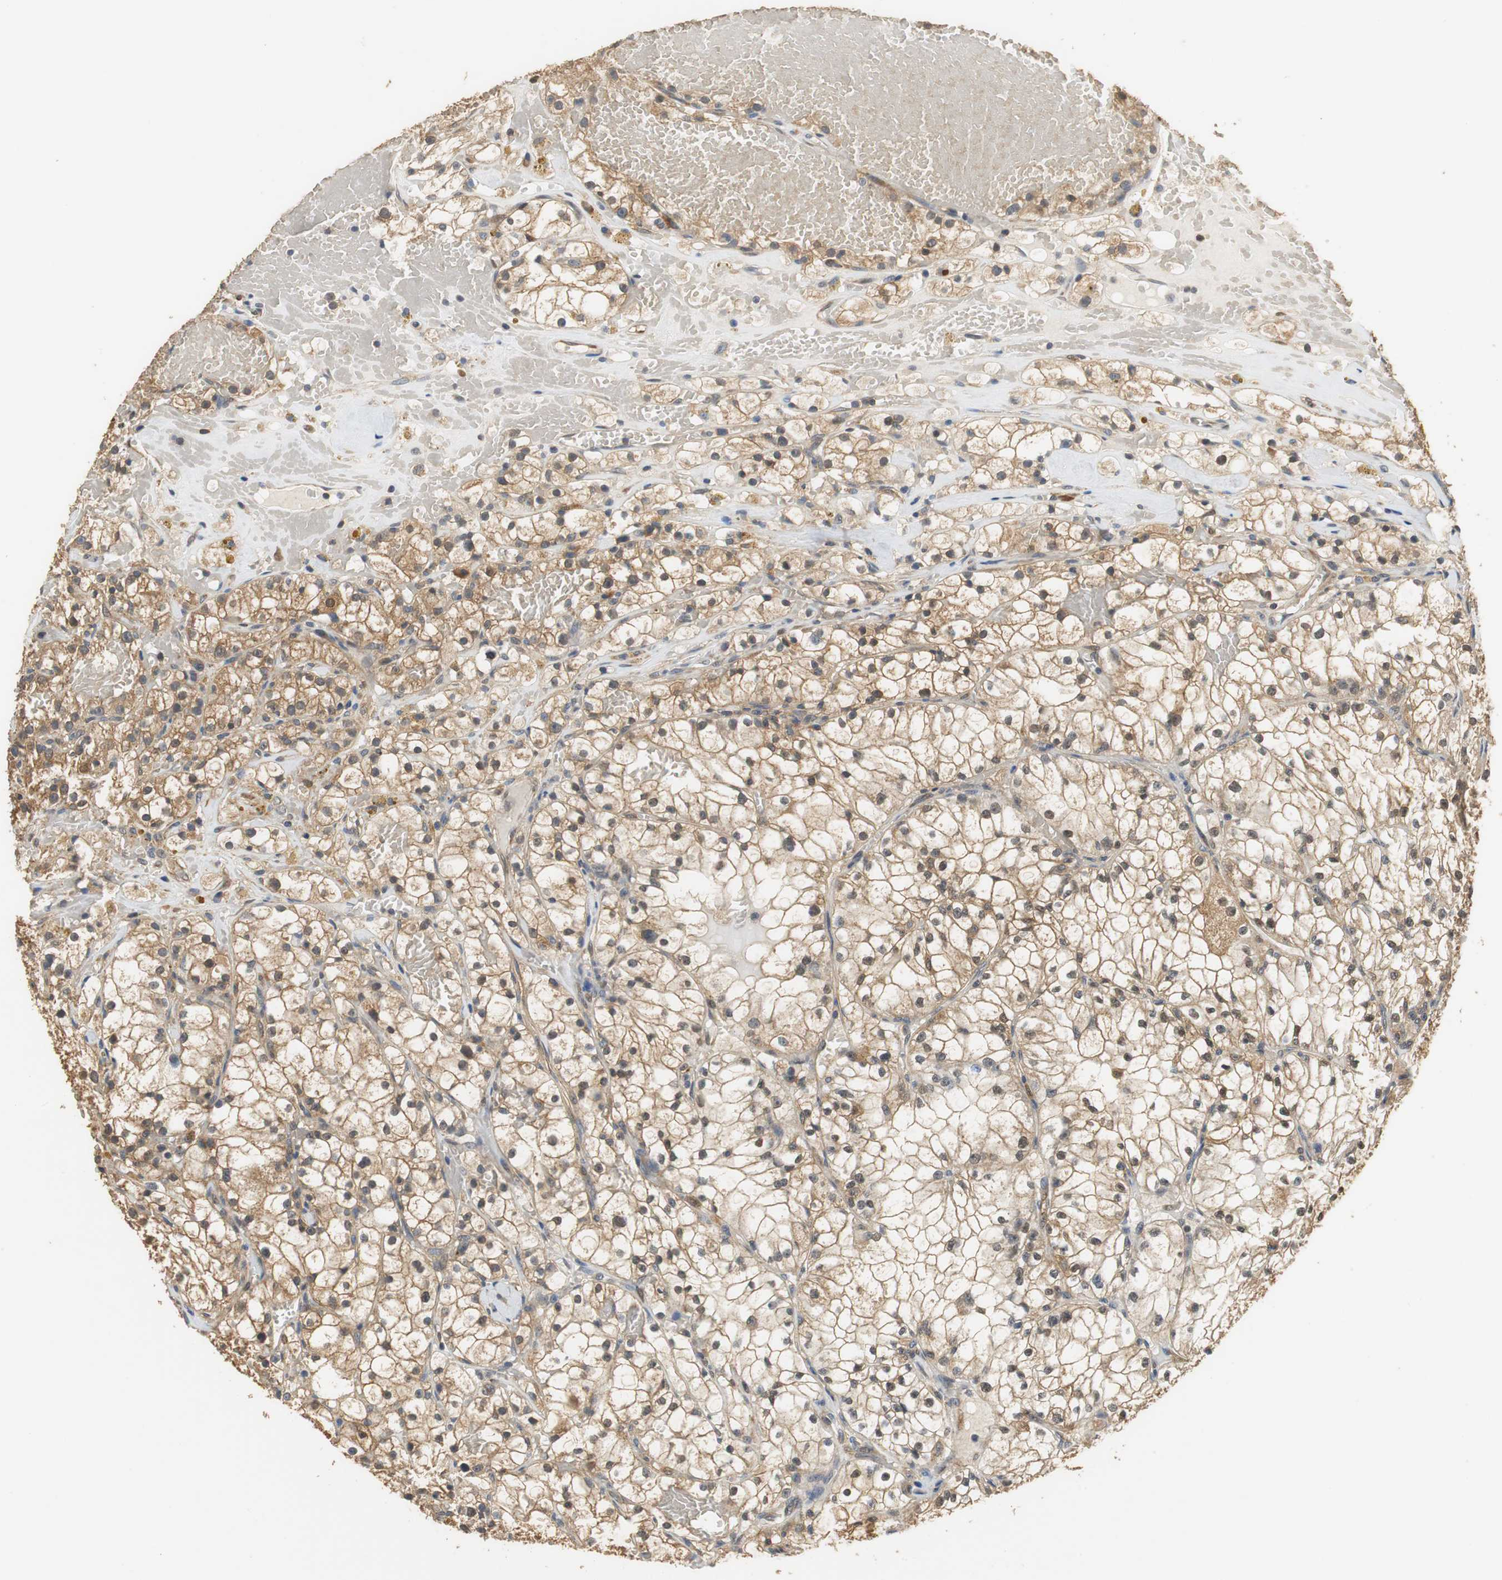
{"staining": {"intensity": "moderate", "quantity": ">75%", "location": "cytoplasmic/membranous,nuclear"}, "tissue": "renal cancer", "cell_type": "Tumor cells", "image_type": "cancer", "snomed": [{"axis": "morphology", "description": "Adenocarcinoma, NOS"}, {"axis": "topography", "description": "Kidney"}], "caption": "Renal adenocarcinoma stained with a brown dye shows moderate cytoplasmic/membranous and nuclear positive positivity in approximately >75% of tumor cells.", "gene": "UBQLN2", "patient": {"sex": "male", "age": 56}}